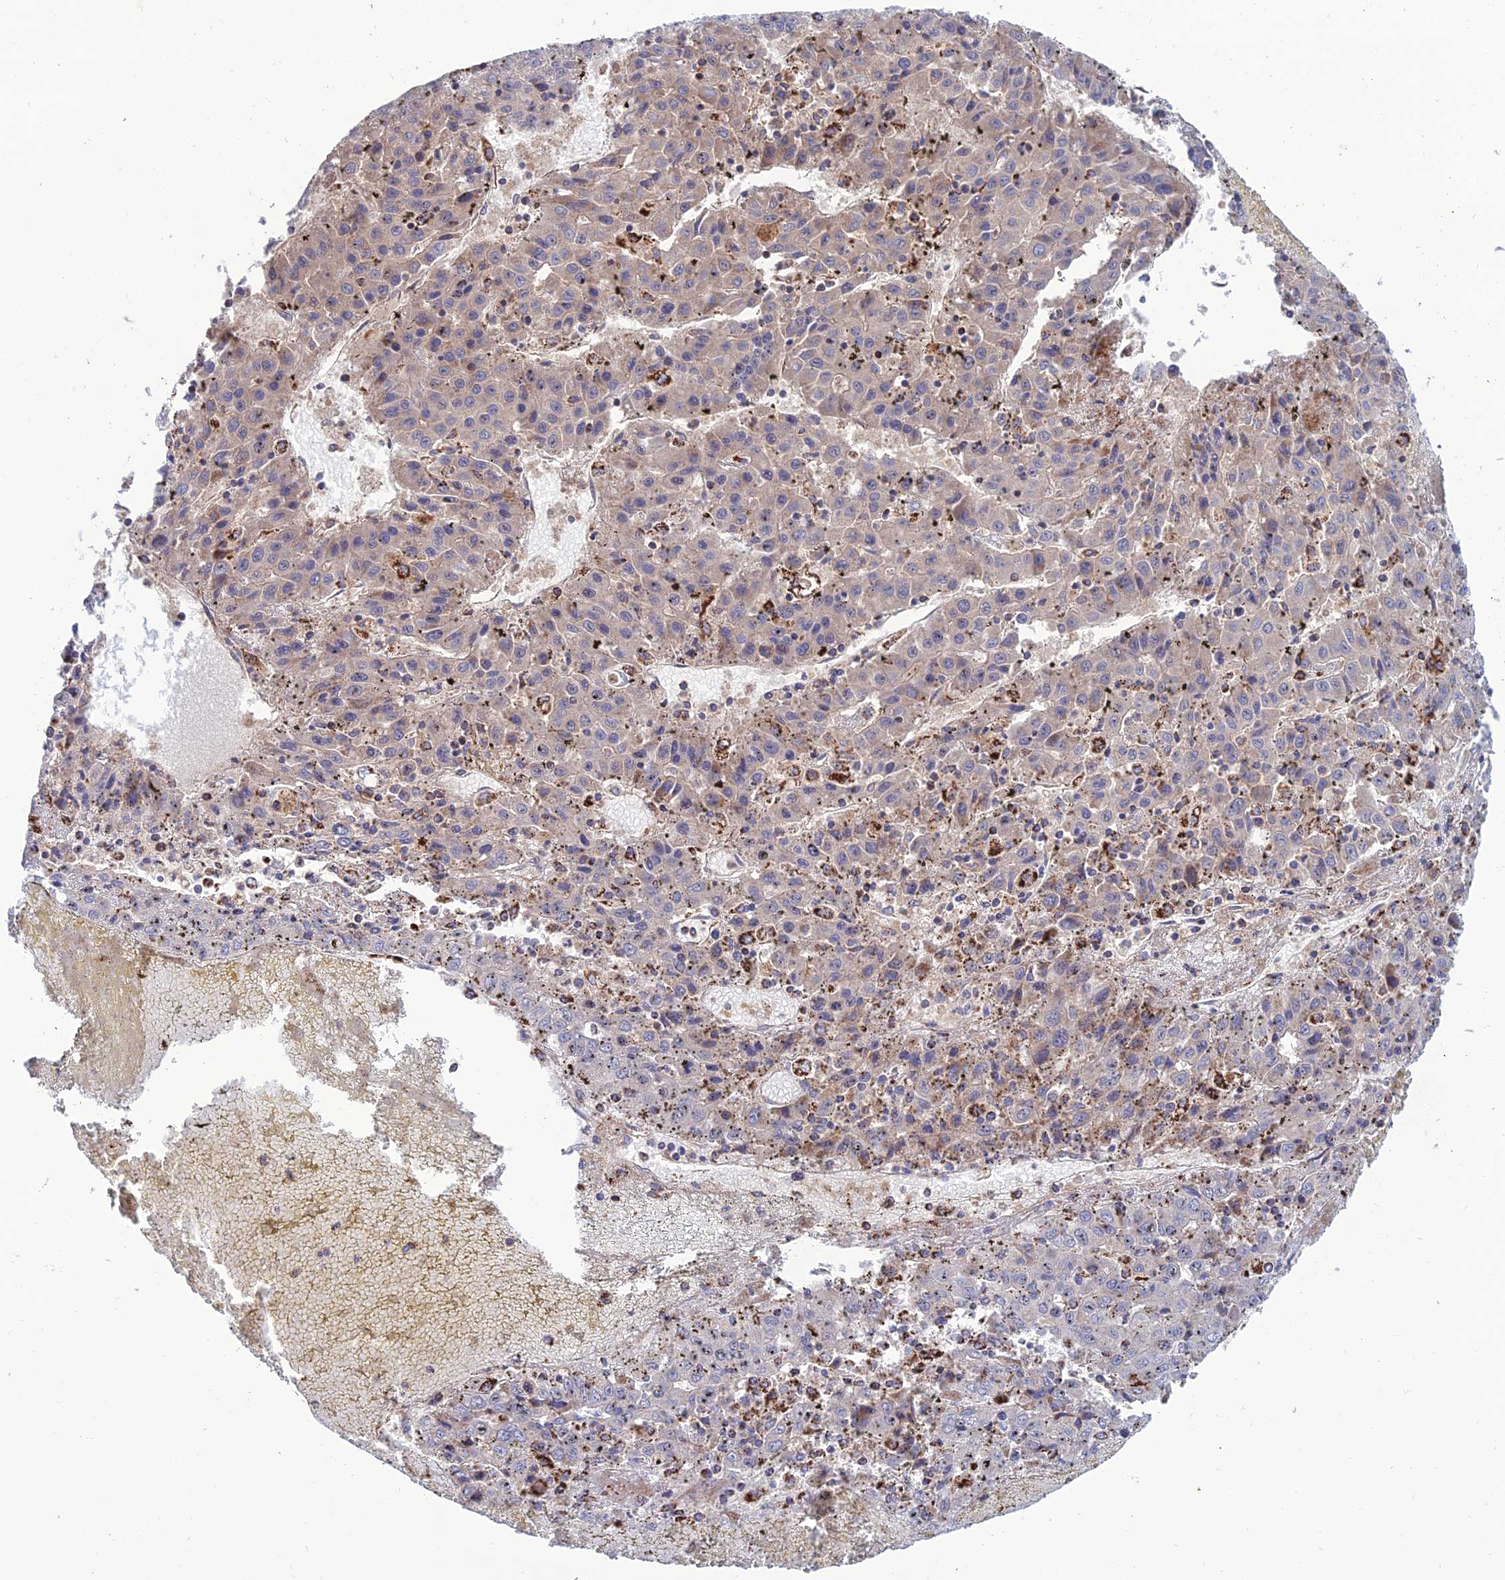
{"staining": {"intensity": "negative", "quantity": "none", "location": "none"}, "tissue": "liver cancer", "cell_type": "Tumor cells", "image_type": "cancer", "snomed": [{"axis": "morphology", "description": "Carcinoma, Hepatocellular, NOS"}, {"axis": "topography", "description": "Liver"}], "caption": "DAB (3,3'-diaminobenzidine) immunohistochemical staining of liver cancer (hepatocellular carcinoma) exhibits no significant staining in tumor cells.", "gene": "RIC8B", "patient": {"sex": "female", "age": 53}}